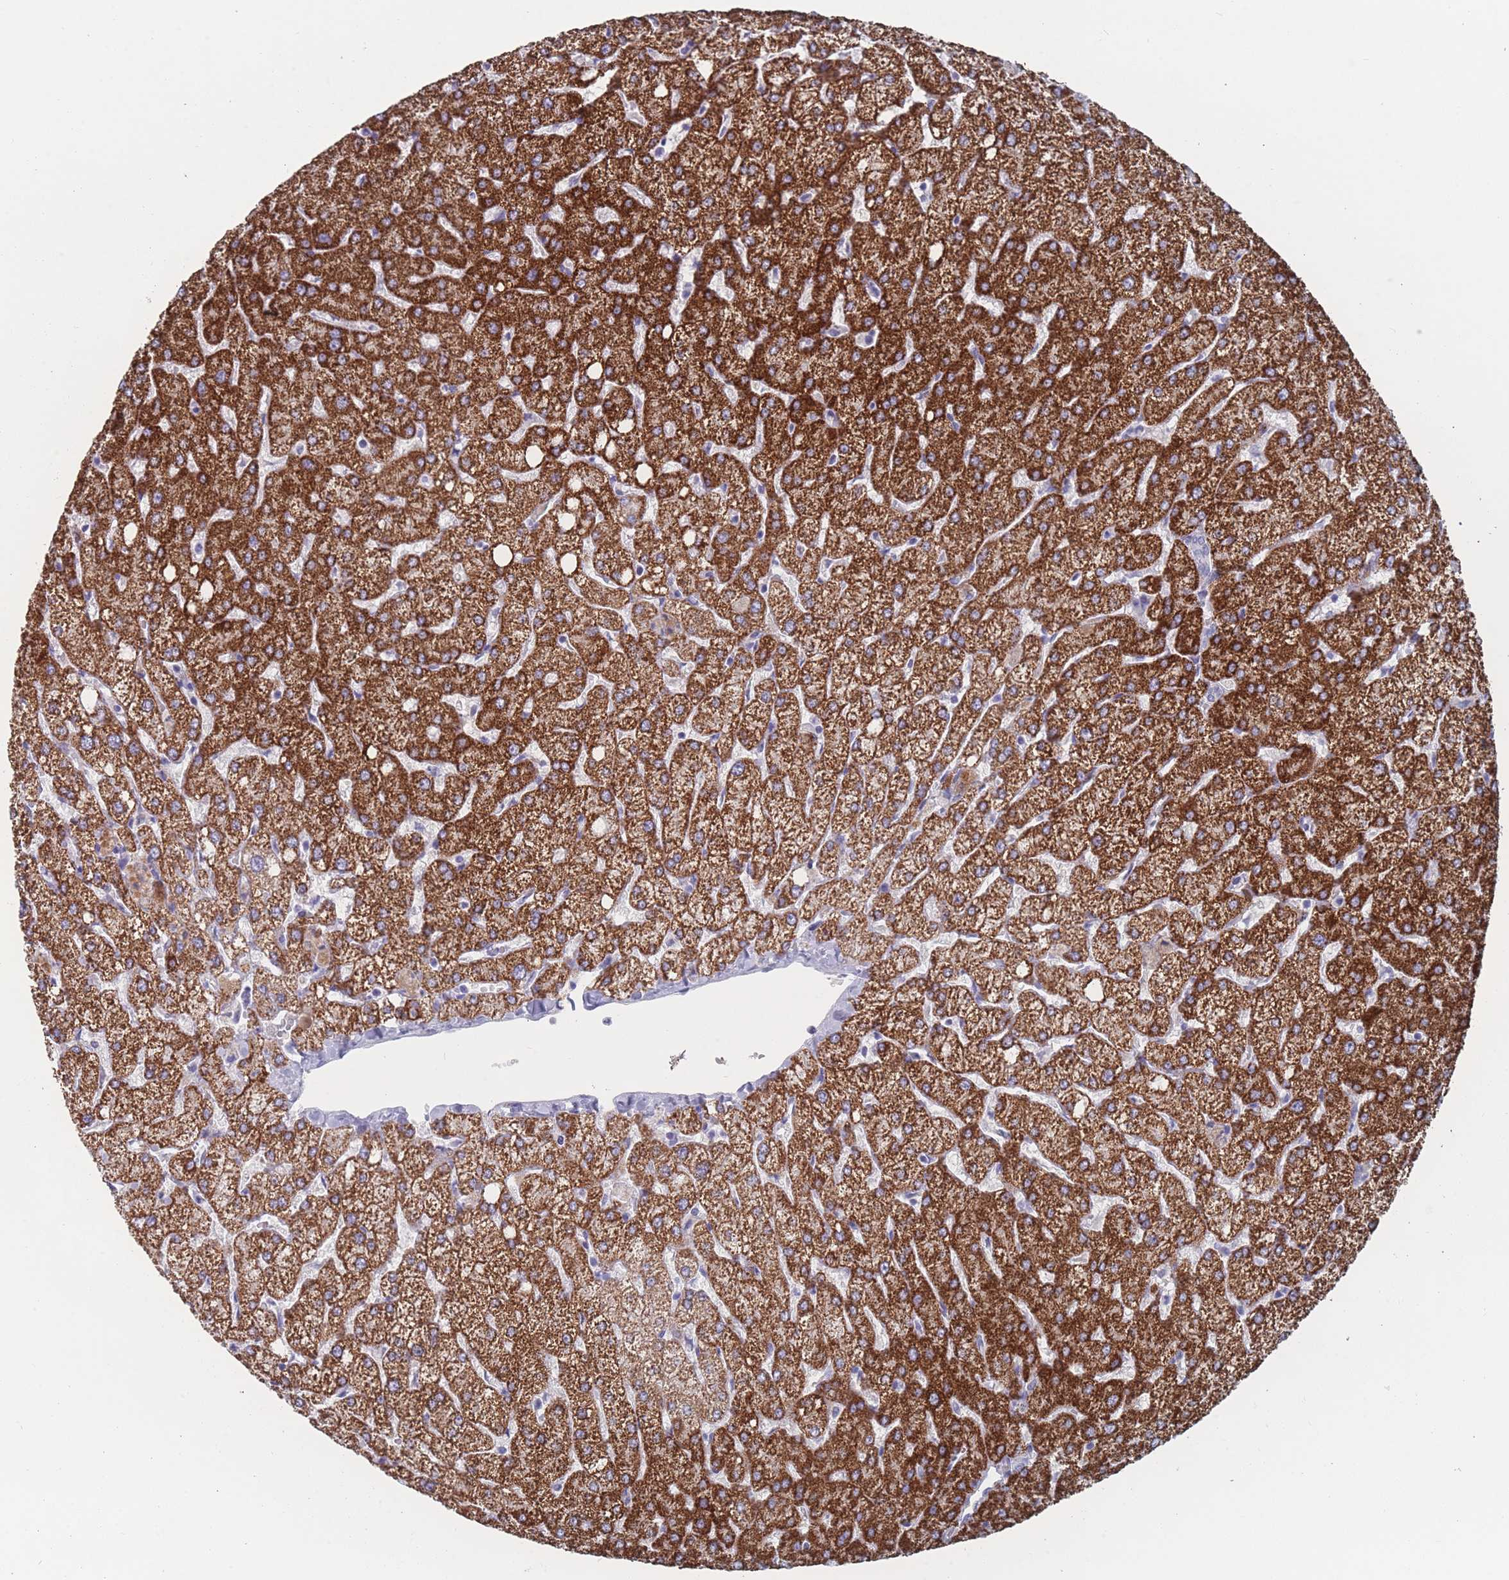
{"staining": {"intensity": "negative", "quantity": "none", "location": "none"}, "tissue": "liver", "cell_type": "Cholangiocytes", "image_type": "normal", "snomed": [{"axis": "morphology", "description": "Normal tissue, NOS"}, {"axis": "topography", "description": "Liver"}], "caption": "This photomicrograph is of benign liver stained with immunohistochemistry to label a protein in brown with the nuclei are counter-stained blue. There is no positivity in cholangiocytes. (DAB immunohistochemistry with hematoxylin counter stain).", "gene": "ST8SIA5", "patient": {"sex": "female", "age": 54}}